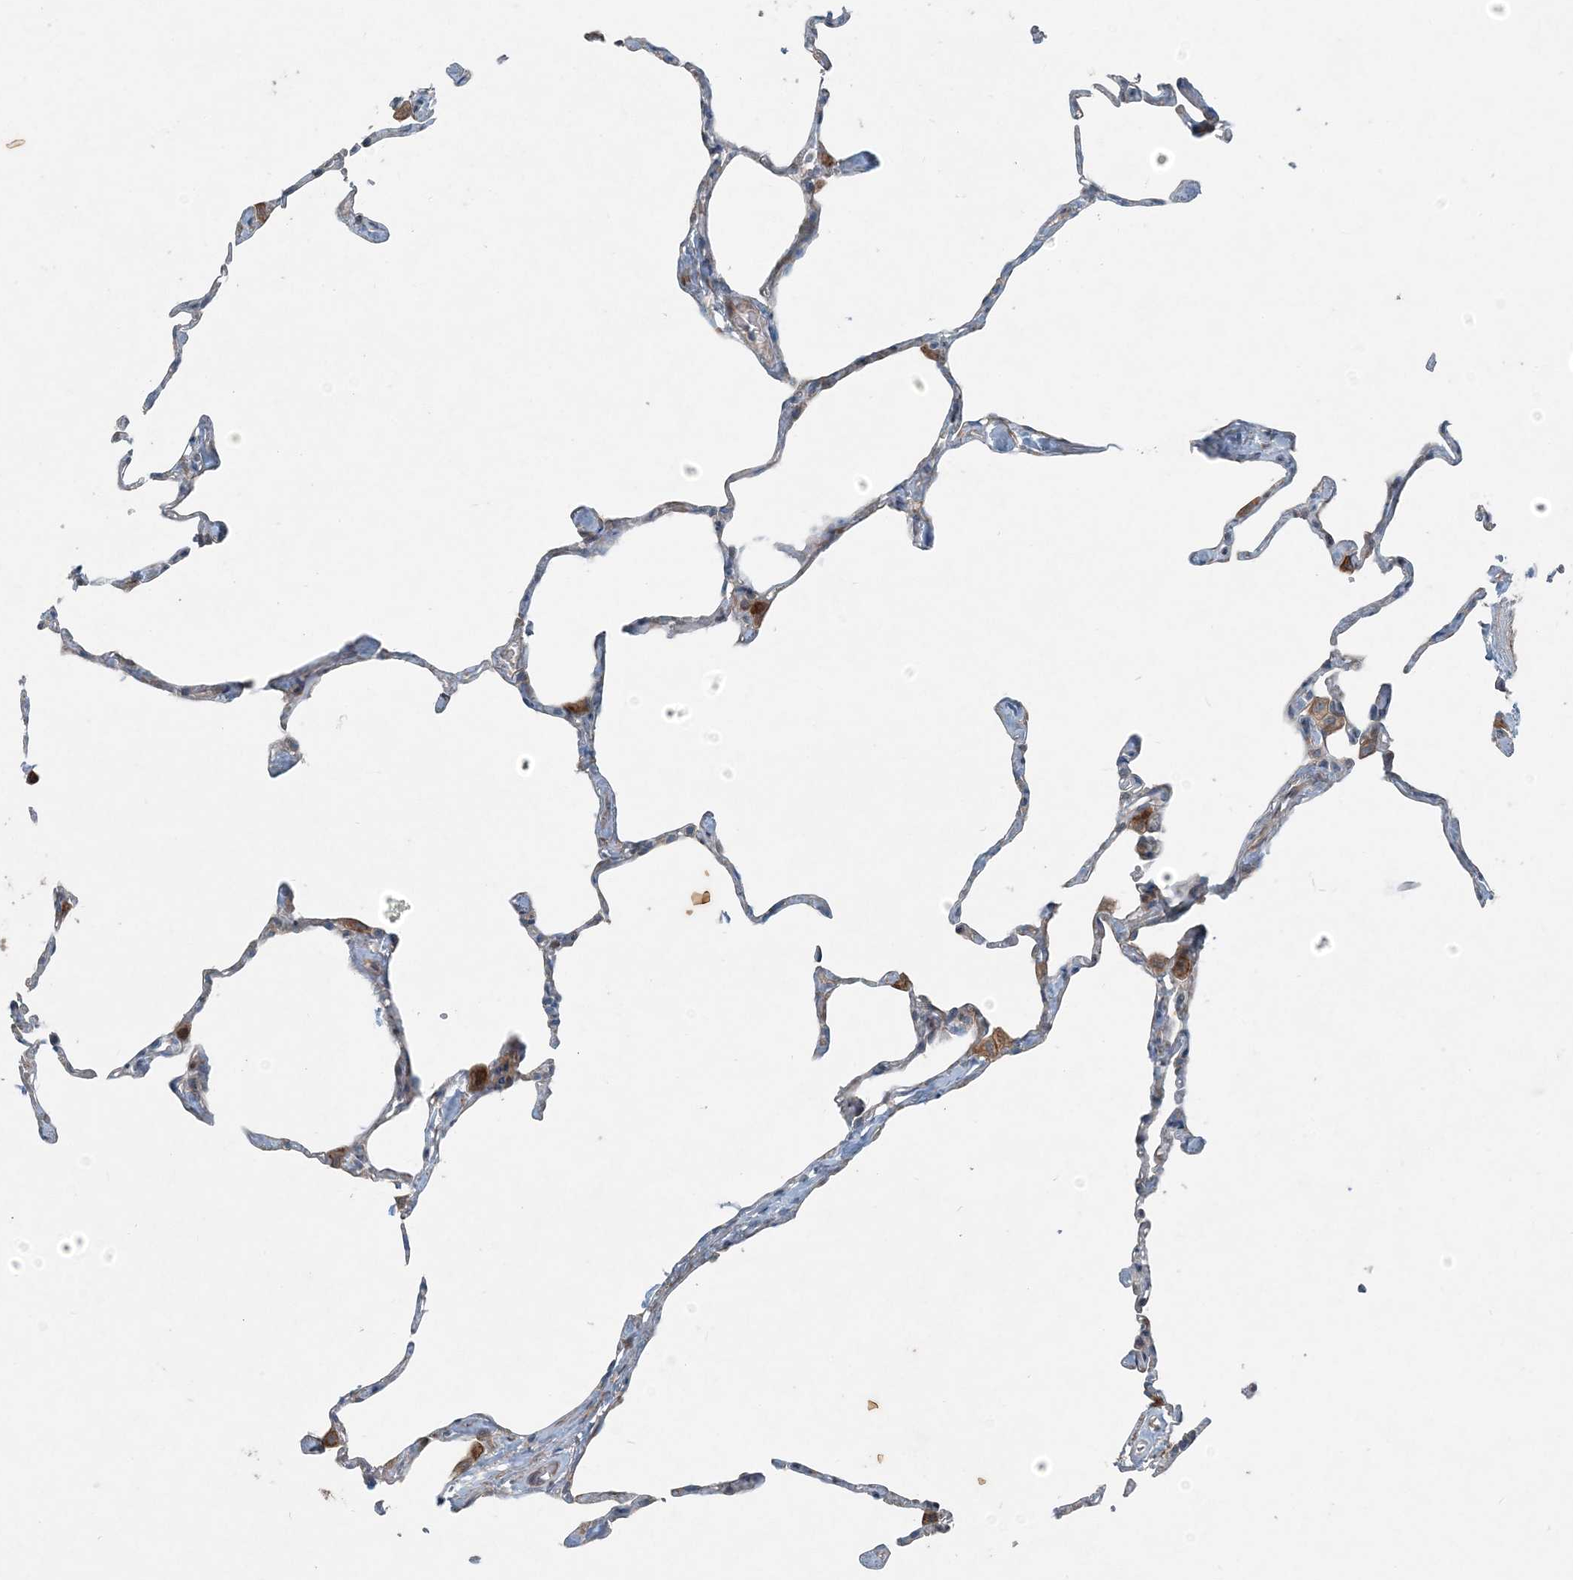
{"staining": {"intensity": "moderate", "quantity": "<25%", "location": "cytoplasmic/membranous"}, "tissue": "lung", "cell_type": "Alveolar cells", "image_type": "normal", "snomed": [{"axis": "morphology", "description": "Normal tissue, NOS"}, {"axis": "topography", "description": "Lung"}], "caption": "Brown immunohistochemical staining in normal lung demonstrates moderate cytoplasmic/membranous positivity in approximately <25% of alveolar cells. Immunohistochemistry (ihc) stains the protein in brown and the nuclei are stained blue.", "gene": "INTU", "patient": {"sex": "male", "age": 65}}